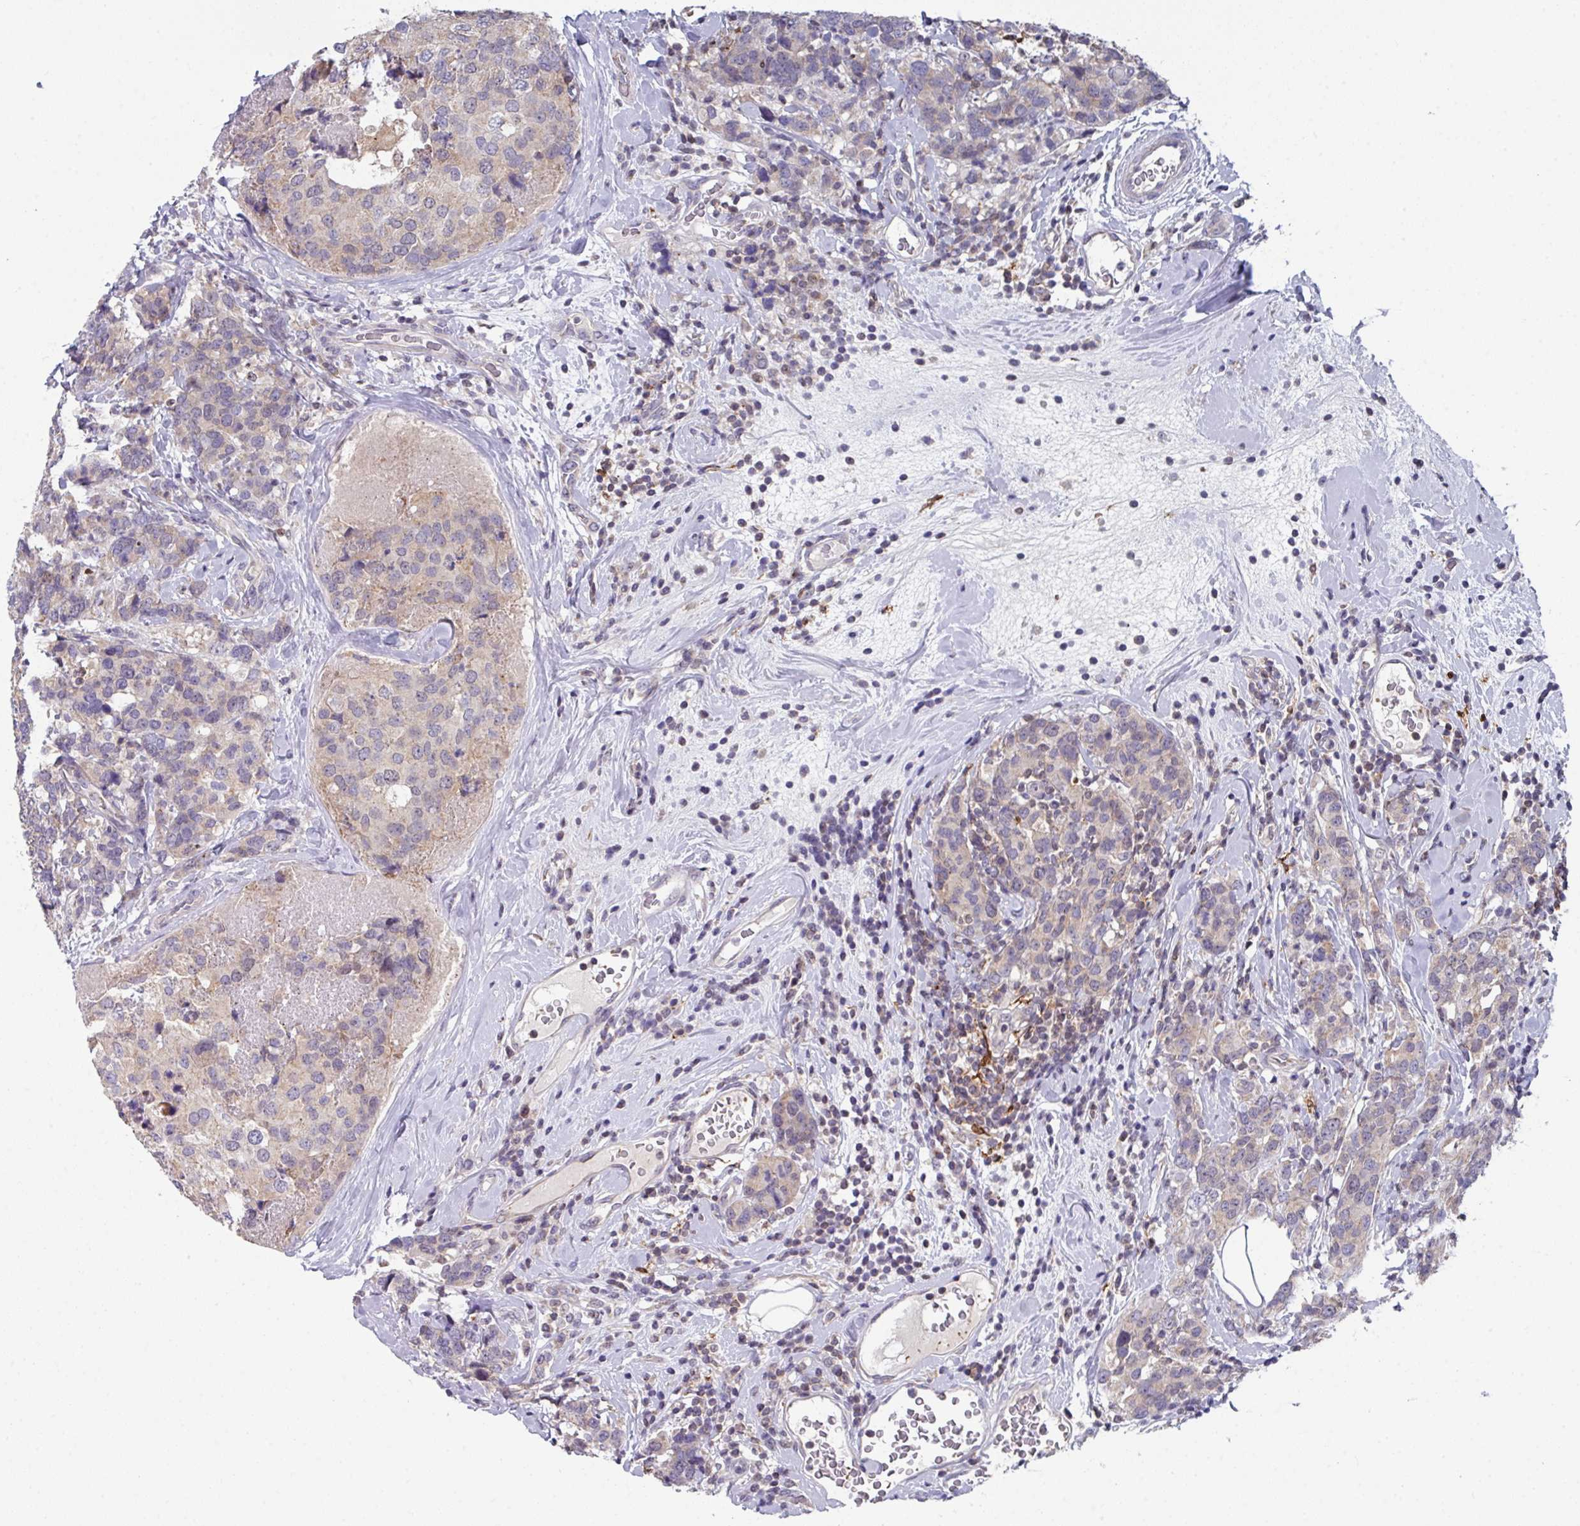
{"staining": {"intensity": "weak", "quantity": "<25%", "location": "cytoplasmic/membranous"}, "tissue": "breast cancer", "cell_type": "Tumor cells", "image_type": "cancer", "snomed": [{"axis": "morphology", "description": "Lobular carcinoma"}, {"axis": "topography", "description": "Breast"}], "caption": "Breast cancer (lobular carcinoma) stained for a protein using immunohistochemistry displays no expression tumor cells.", "gene": "DCAF12L2", "patient": {"sex": "female", "age": 59}}